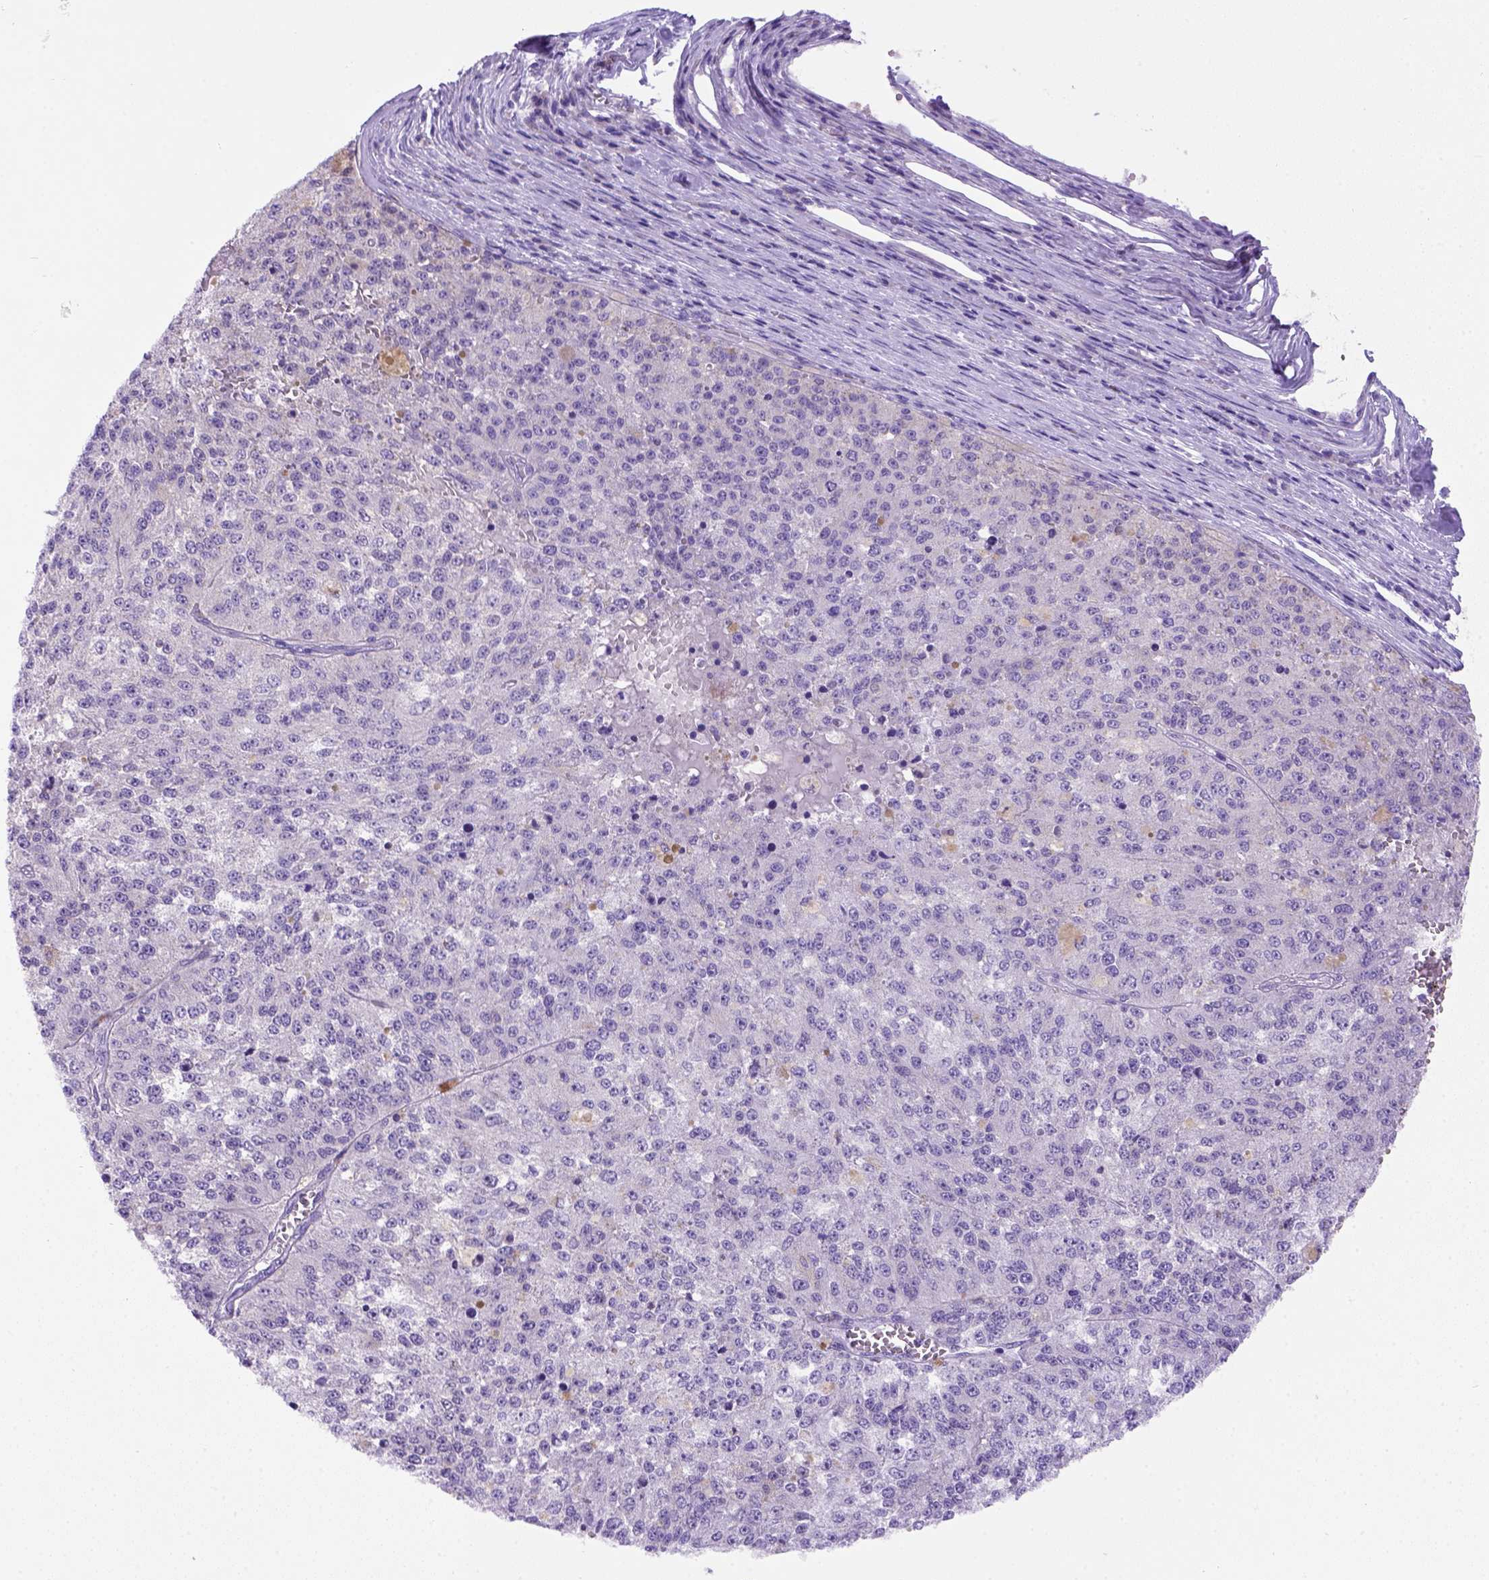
{"staining": {"intensity": "negative", "quantity": "none", "location": "none"}, "tissue": "melanoma", "cell_type": "Tumor cells", "image_type": "cancer", "snomed": [{"axis": "morphology", "description": "Malignant melanoma, Metastatic site"}, {"axis": "topography", "description": "Lymph node"}], "caption": "This is an IHC histopathology image of human malignant melanoma (metastatic site). There is no expression in tumor cells.", "gene": "FOXI1", "patient": {"sex": "female", "age": 64}}